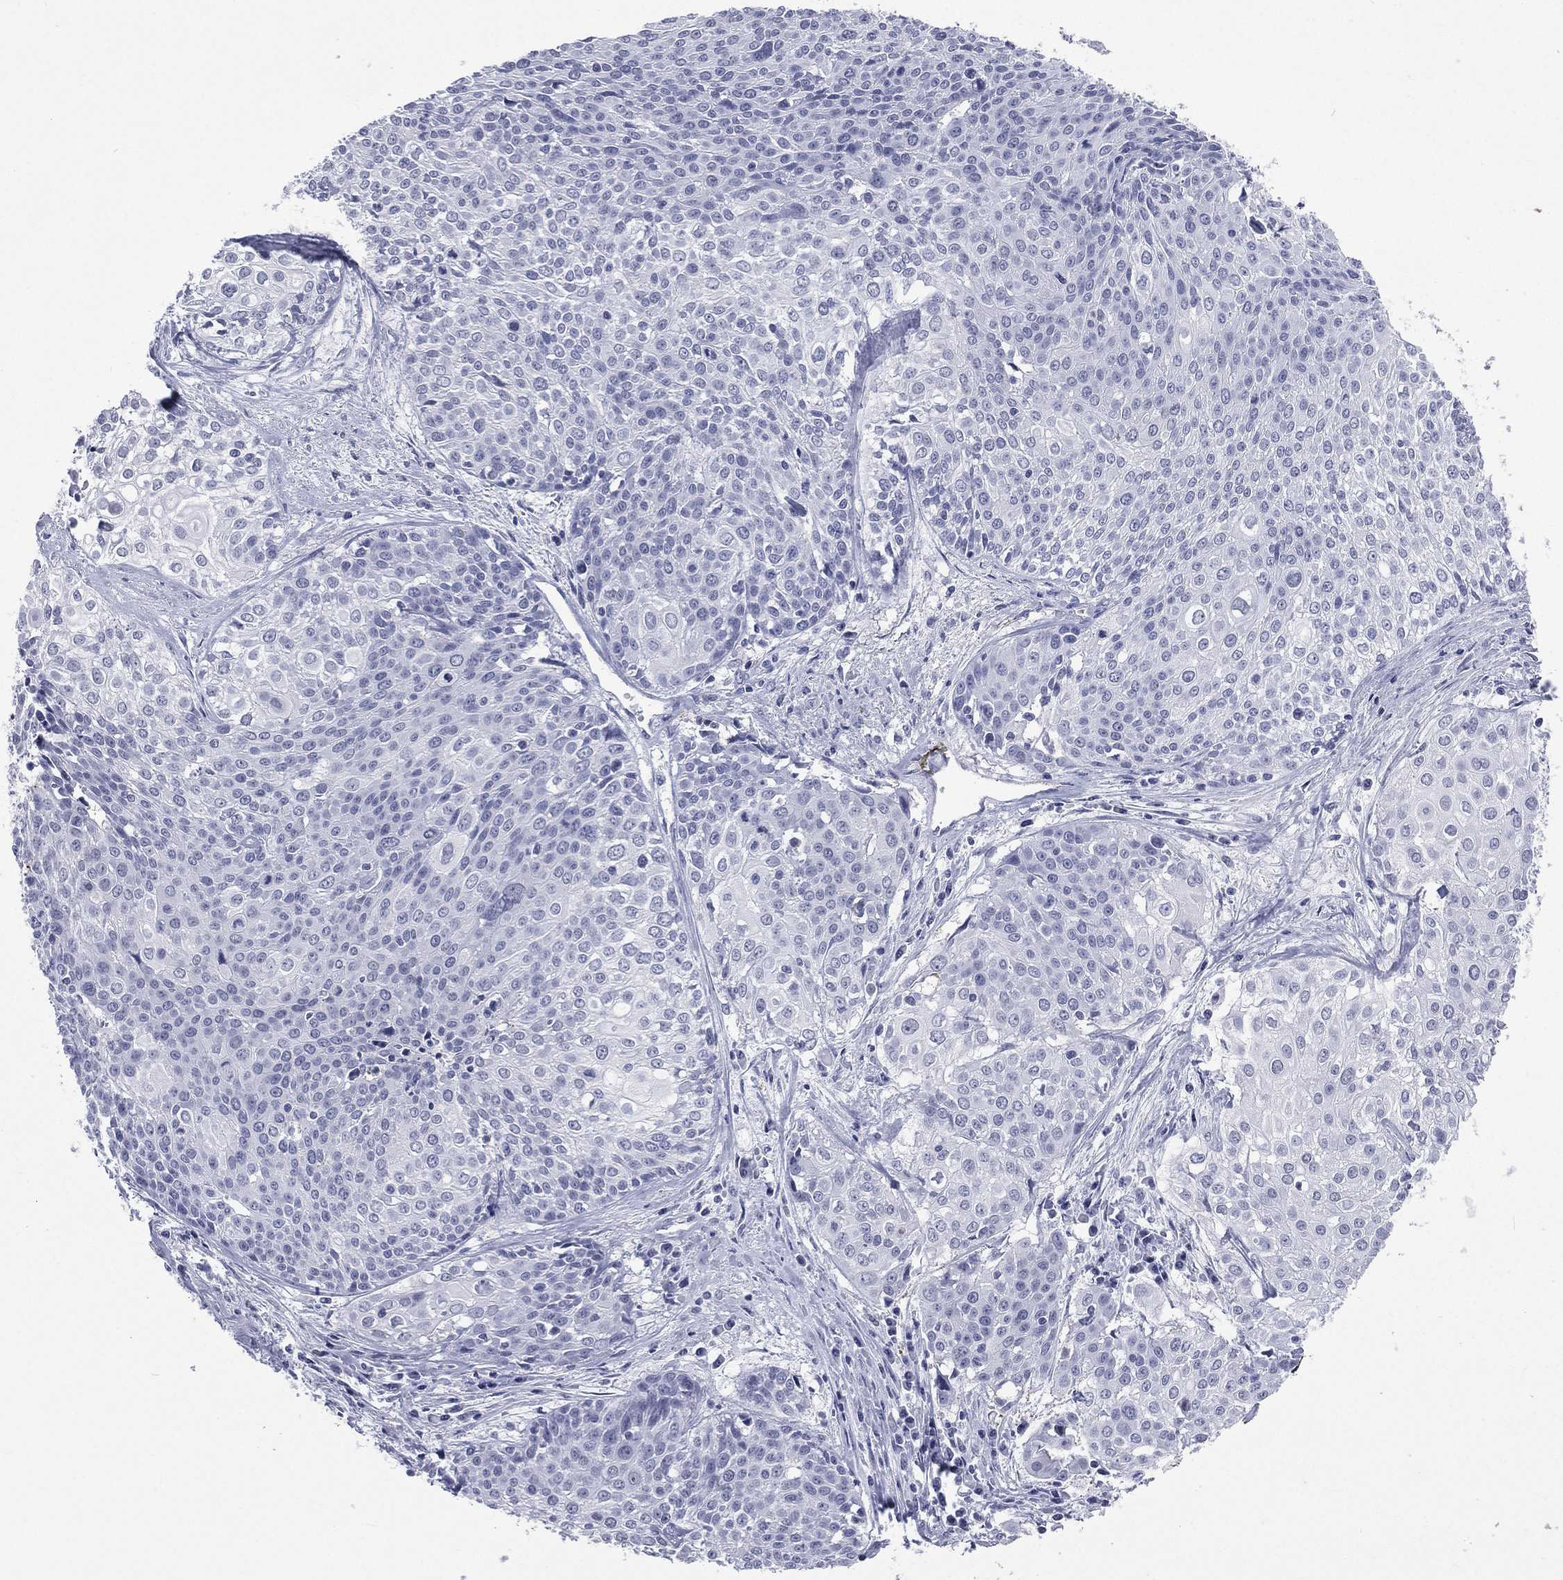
{"staining": {"intensity": "negative", "quantity": "none", "location": "none"}, "tissue": "cervical cancer", "cell_type": "Tumor cells", "image_type": "cancer", "snomed": [{"axis": "morphology", "description": "Squamous cell carcinoma, NOS"}, {"axis": "topography", "description": "Cervix"}], "caption": "A high-resolution photomicrograph shows immunohistochemistry (IHC) staining of cervical squamous cell carcinoma, which reveals no significant expression in tumor cells.", "gene": "SSX1", "patient": {"sex": "female", "age": 39}}